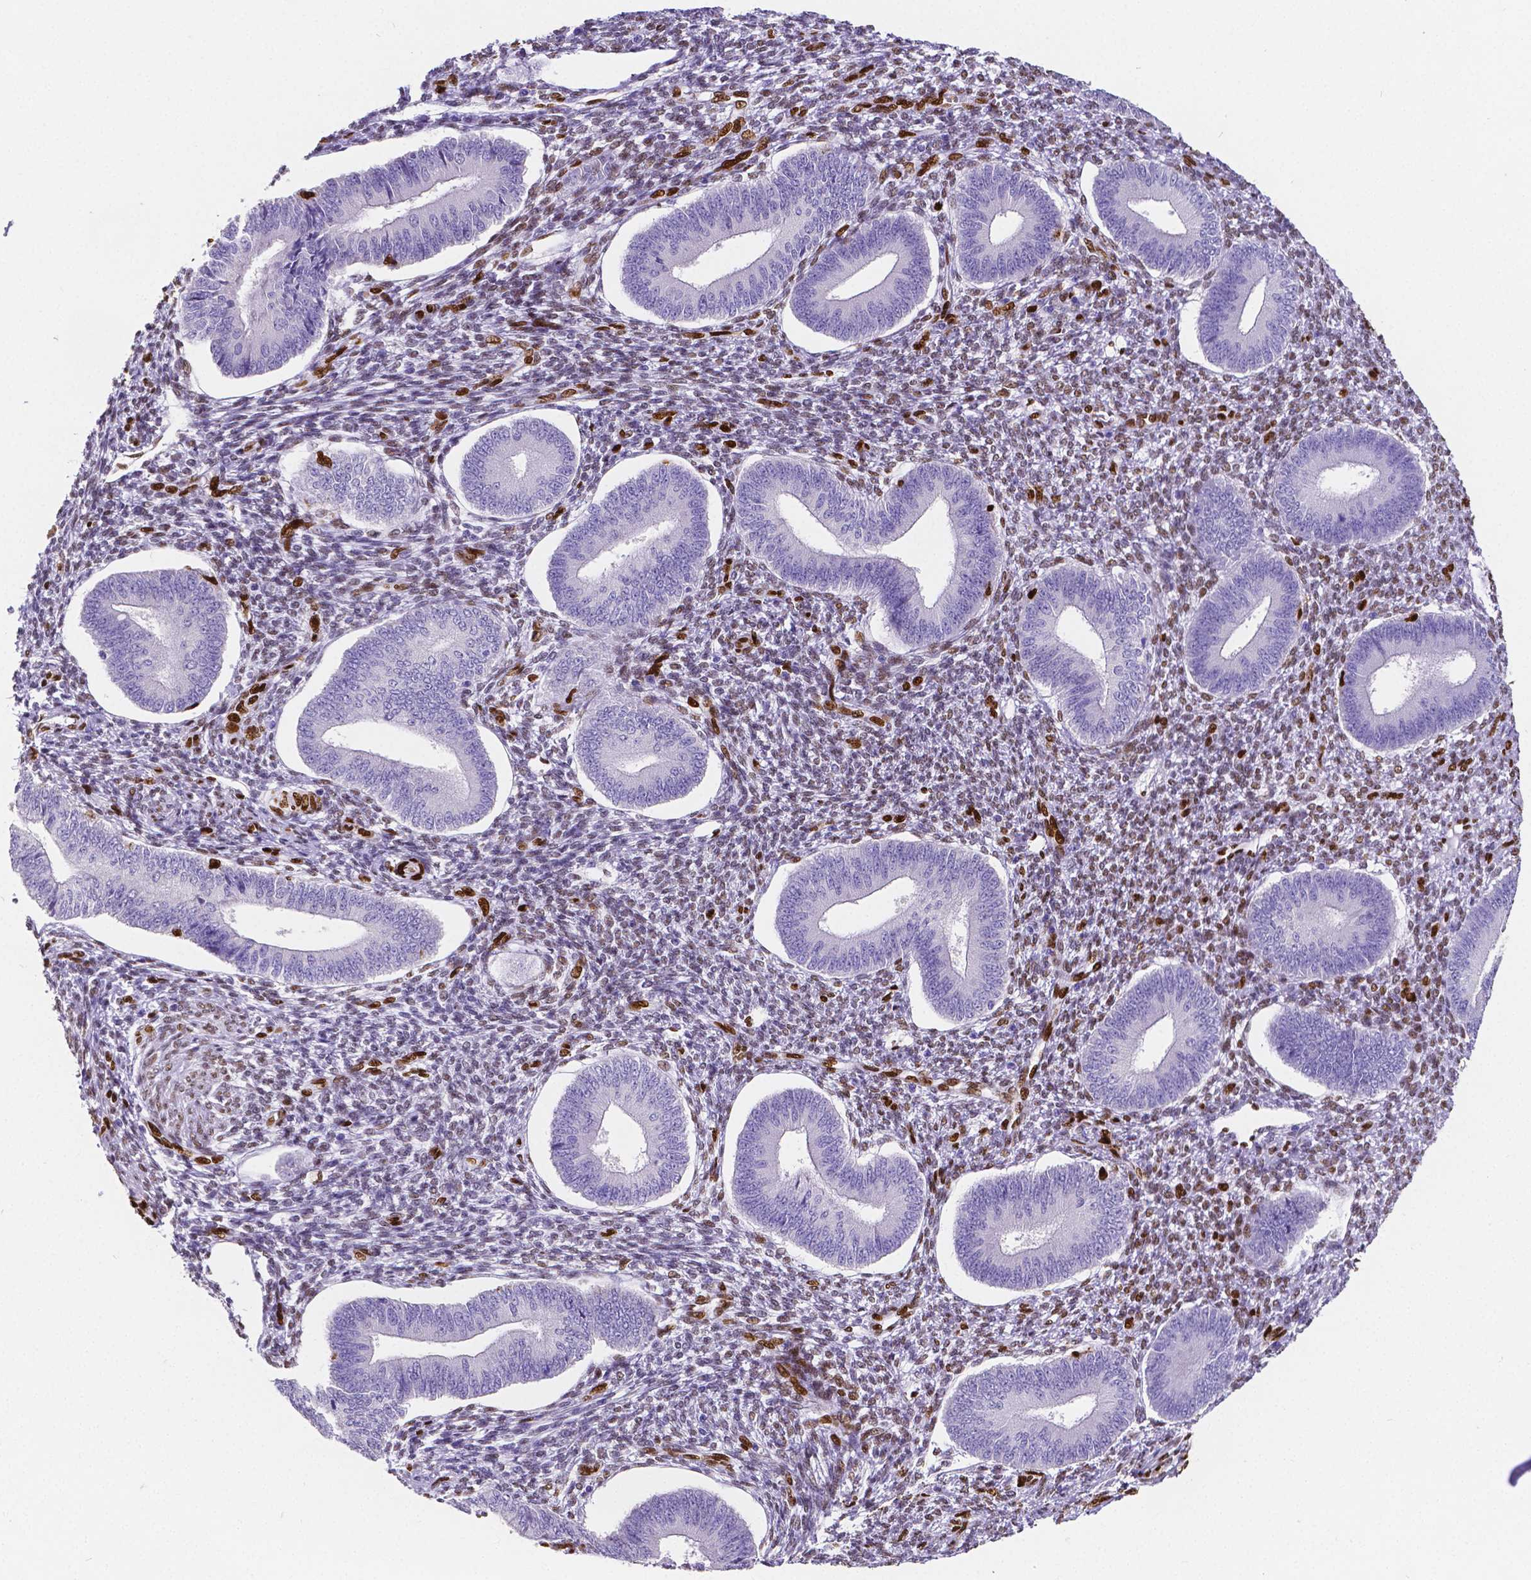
{"staining": {"intensity": "moderate", "quantity": "<25%", "location": "nuclear"}, "tissue": "endometrium", "cell_type": "Cells in endometrial stroma", "image_type": "normal", "snomed": [{"axis": "morphology", "description": "Normal tissue, NOS"}, {"axis": "topography", "description": "Endometrium"}], "caption": "Immunohistochemistry of normal human endometrium demonstrates low levels of moderate nuclear positivity in about <25% of cells in endometrial stroma.", "gene": "MEF2C", "patient": {"sex": "female", "age": 42}}